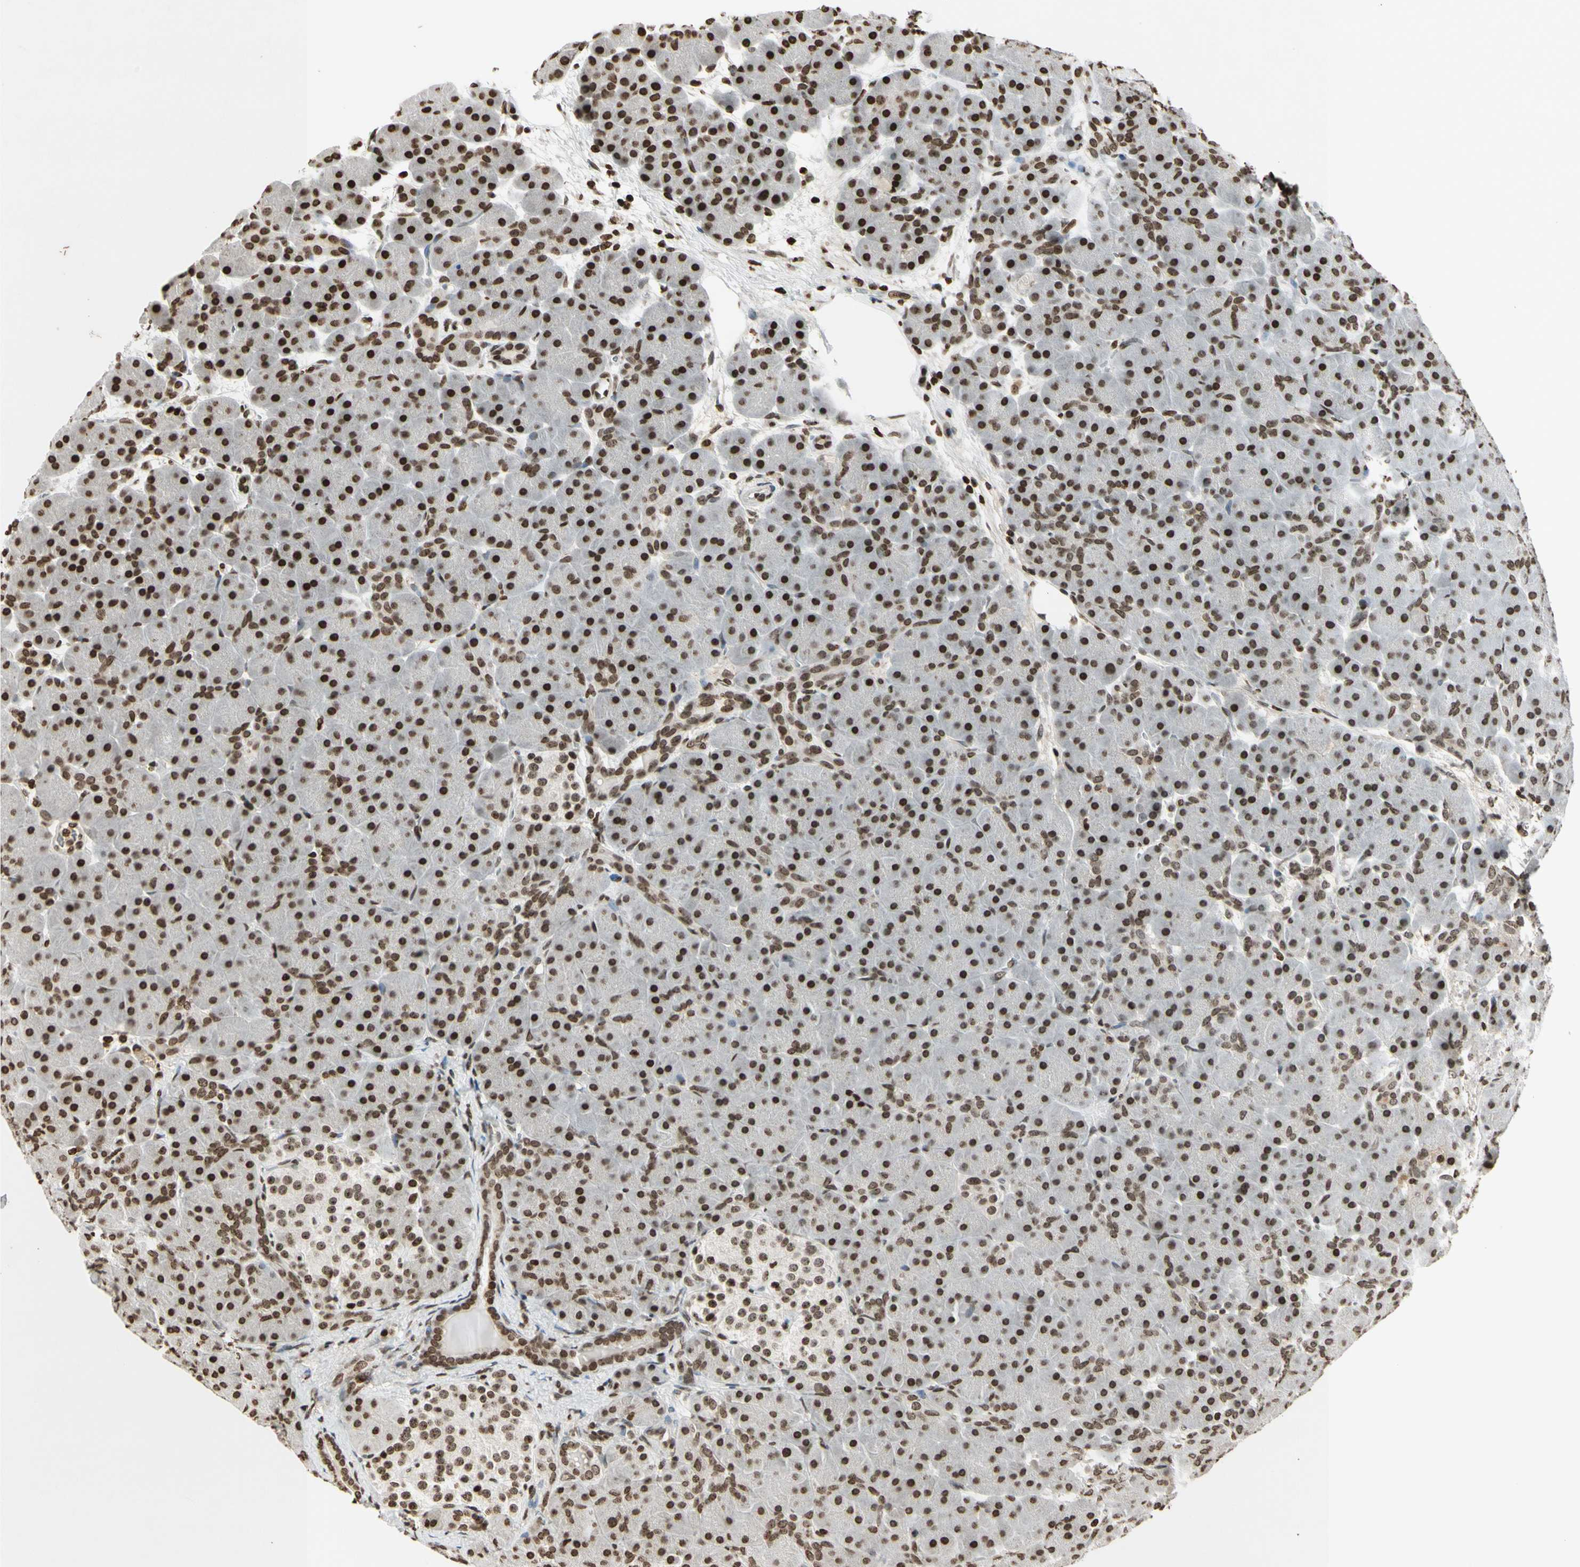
{"staining": {"intensity": "strong", "quantity": ">75%", "location": "nuclear"}, "tissue": "pancreas", "cell_type": "Exocrine glandular cells", "image_type": "normal", "snomed": [{"axis": "morphology", "description": "Normal tissue, NOS"}, {"axis": "topography", "description": "Pancreas"}], "caption": "Immunohistochemical staining of normal human pancreas exhibits >75% levels of strong nuclear protein expression in about >75% of exocrine glandular cells. Nuclei are stained in blue.", "gene": "RORA", "patient": {"sex": "male", "age": 66}}